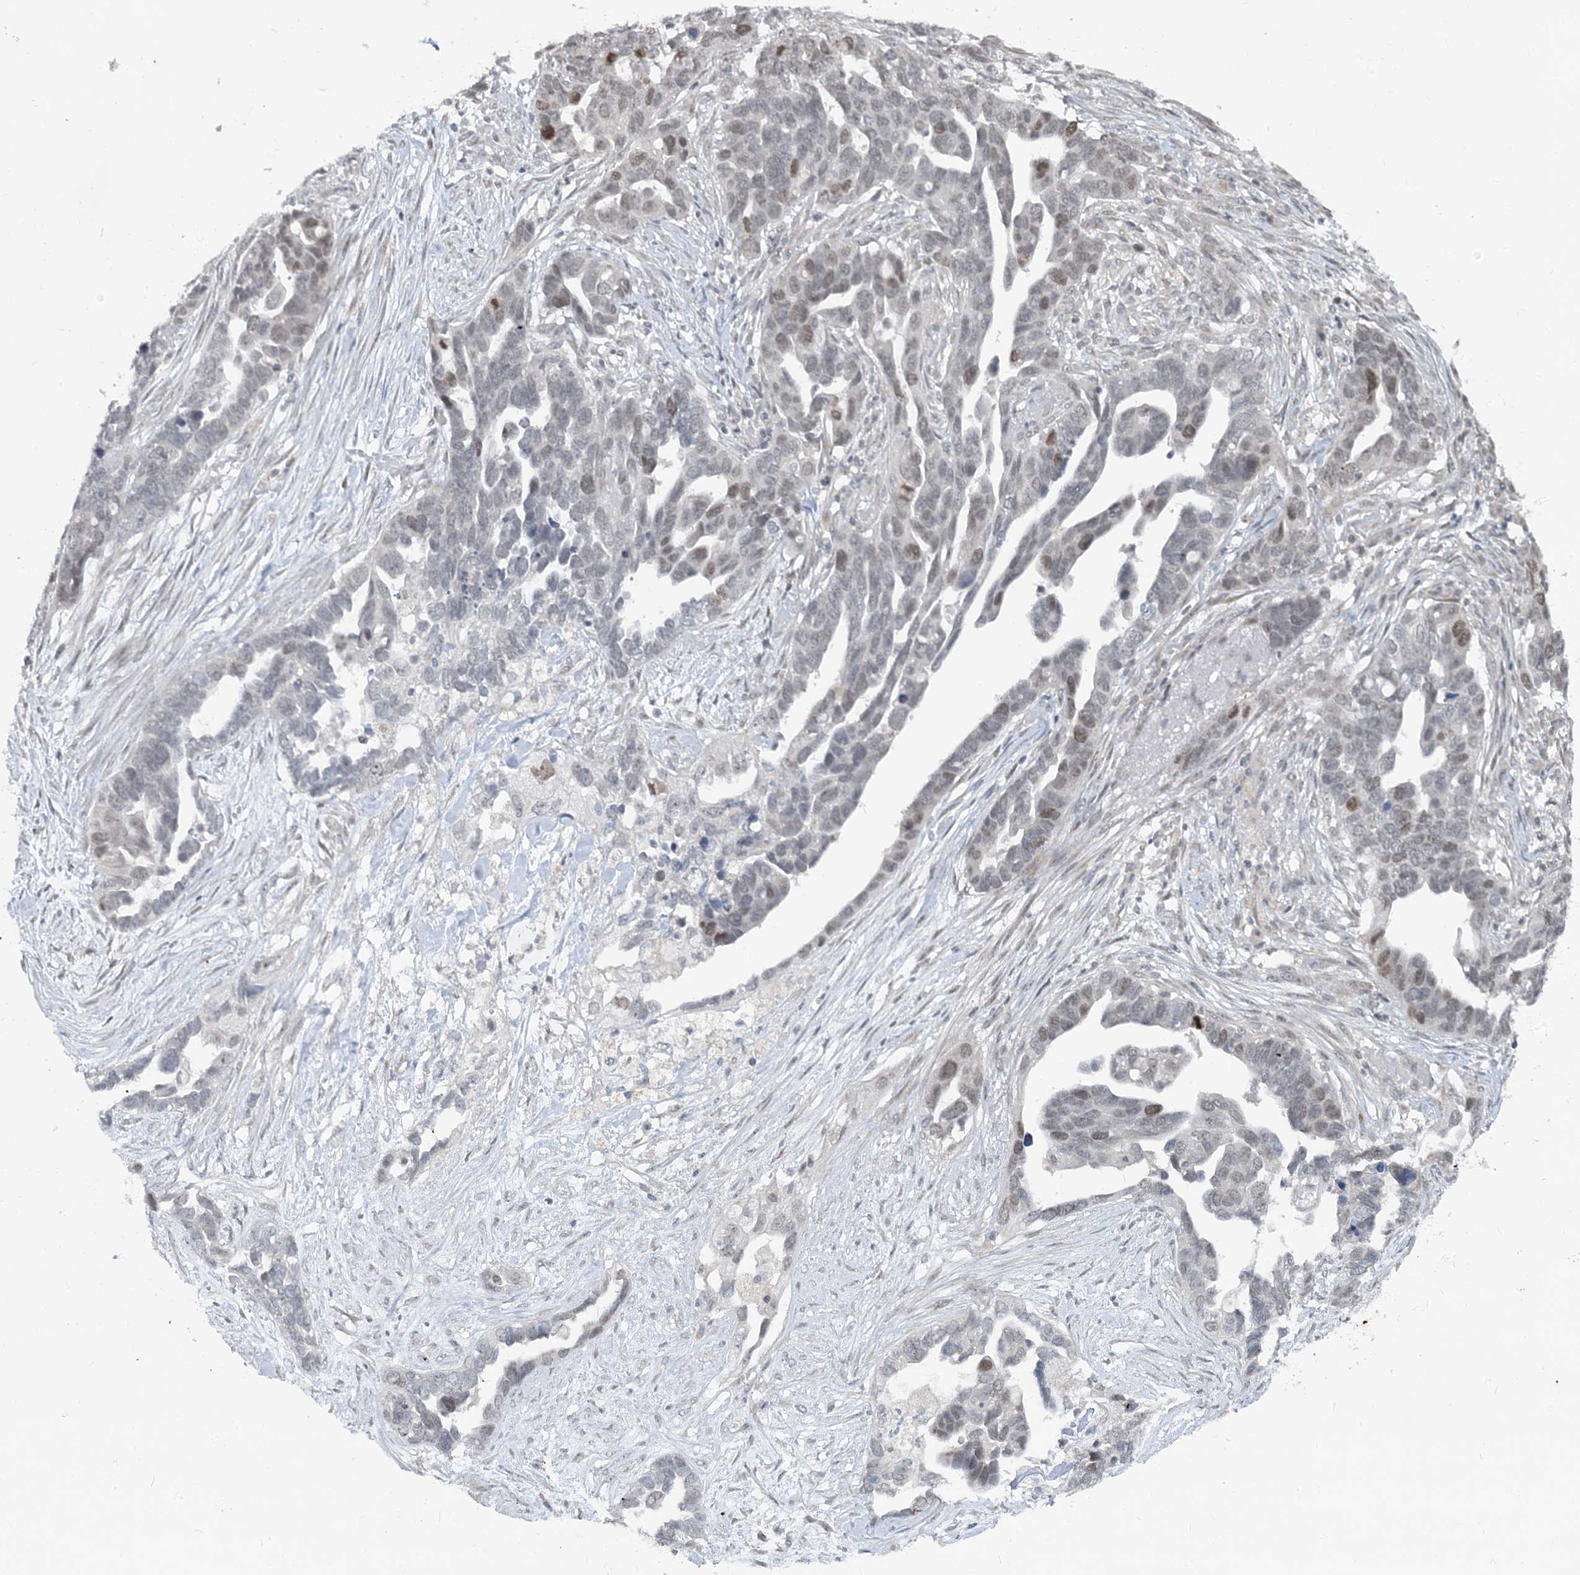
{"staining": {"intensity": "weak", "quantity": "<25%", "location": "nuclear"}, "tissue": "ovarian cancer", "cell_type": "Tumor cells", "image_type": "cancer", "snomed": [{"axis": "morphology", "description": "Cystadenocarcinoma, serous, NOS"}, {"axis": "topography", "description": "Ovary"}], "caption": "Tumor cells show no significant protein staining in ovarian cancer. (Stains: DAB (3,3'-diaminobenzidine) immunohistochemistry (IHC) with hematoxylin counter stain, Microscopy: brightfield microscopy at high magnification).", "gene": "LEXM", "patient": {"sex": "female", "age": 54}}